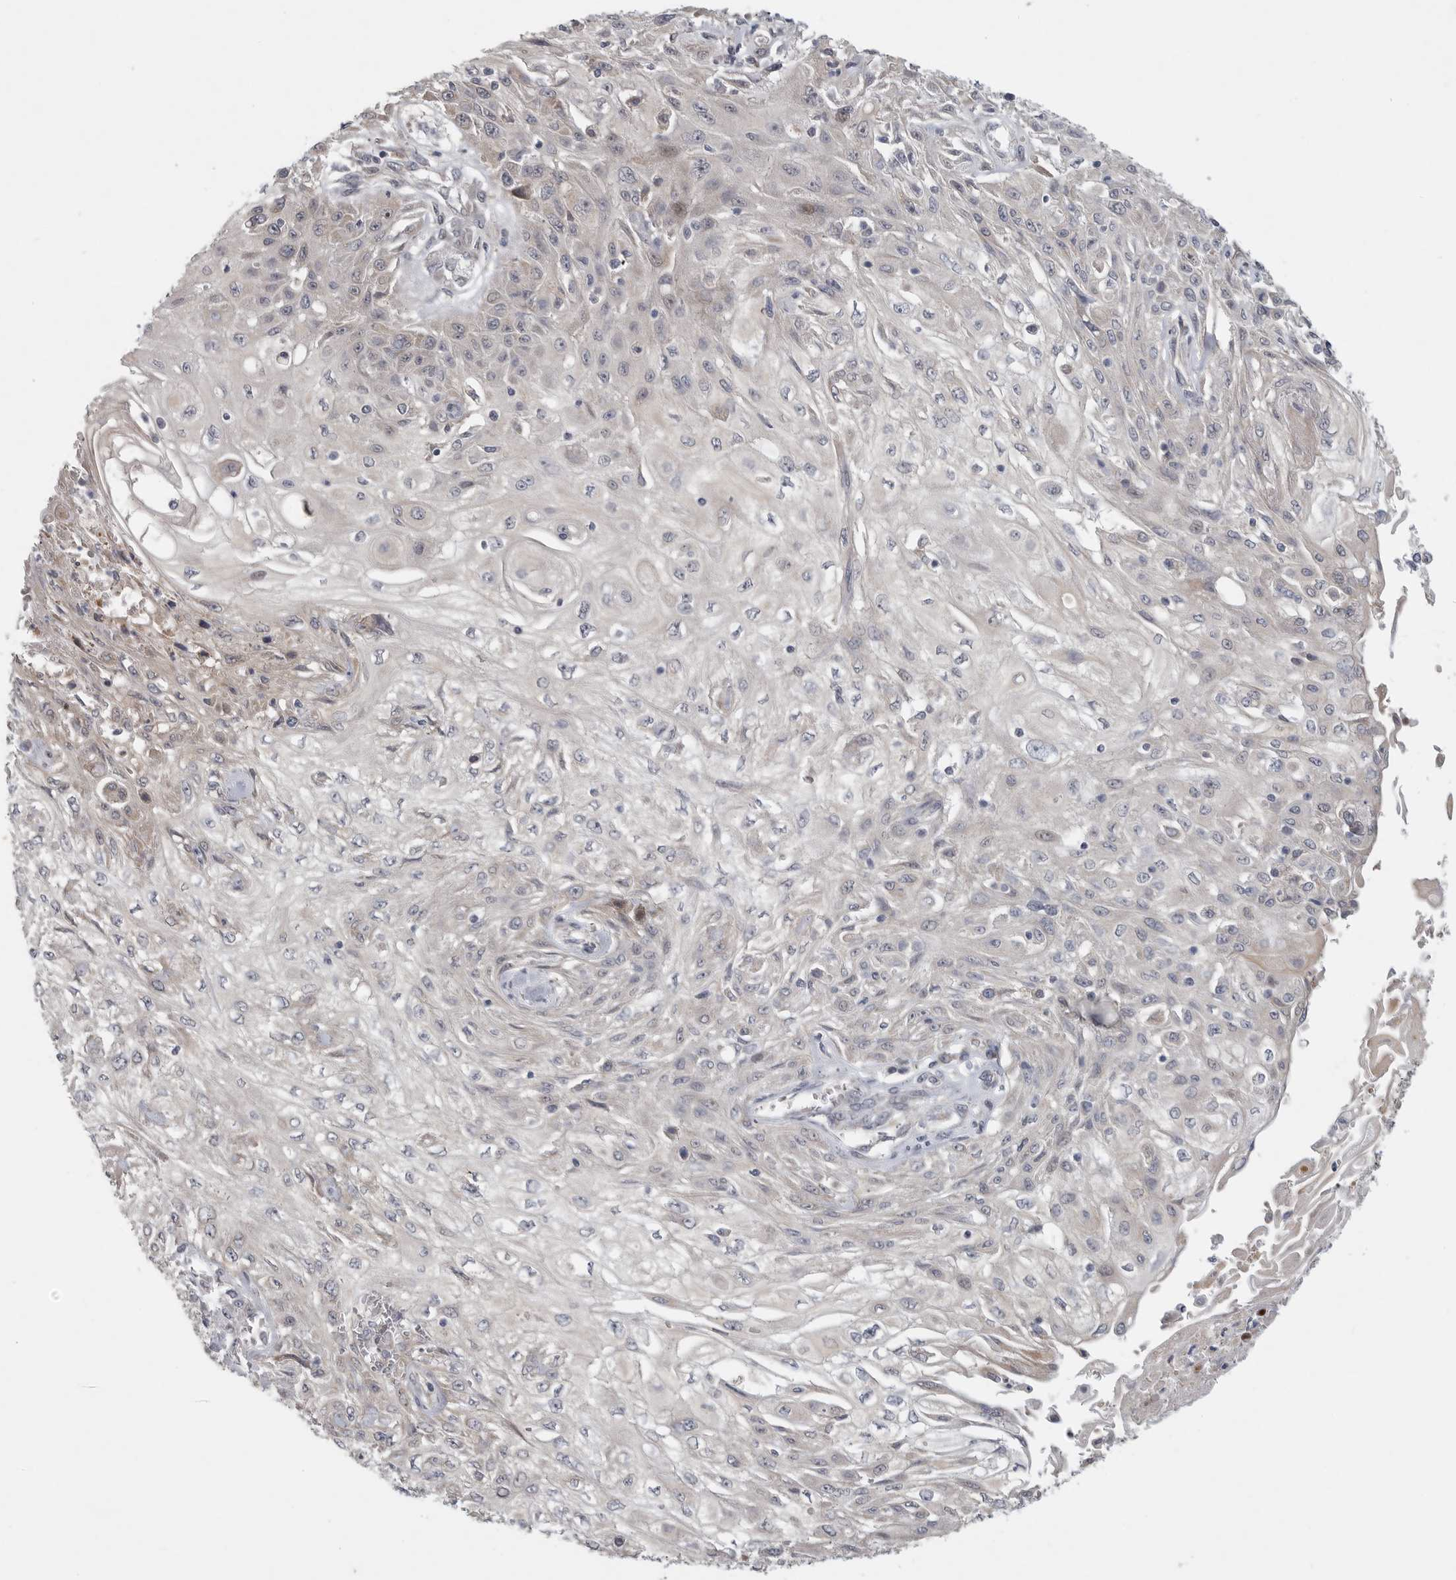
{"staining": {"intensity": "negative", "quantity": "none", "location": "none"}, "tissue": "skin cancer", "cell_type": "Tumor cells", "image_type": "cancer", "snomed": [{"axis": "morphology", "description": "Squamous cell carcinoma, NOS"}, {"axis": "morphology", "description": "Squamous cell carcinoma, metastatic, NOS"}, {"axis": "topography", "description": "Skin"}, {"axis": "topography", "description": "Lymph node"}], "caption": "Tumor cells show no significant expression in metastatic squamous cell carcinoma (skin).", "gene": "FBXO43", "patient": {"sex": "male", "age": 75}}